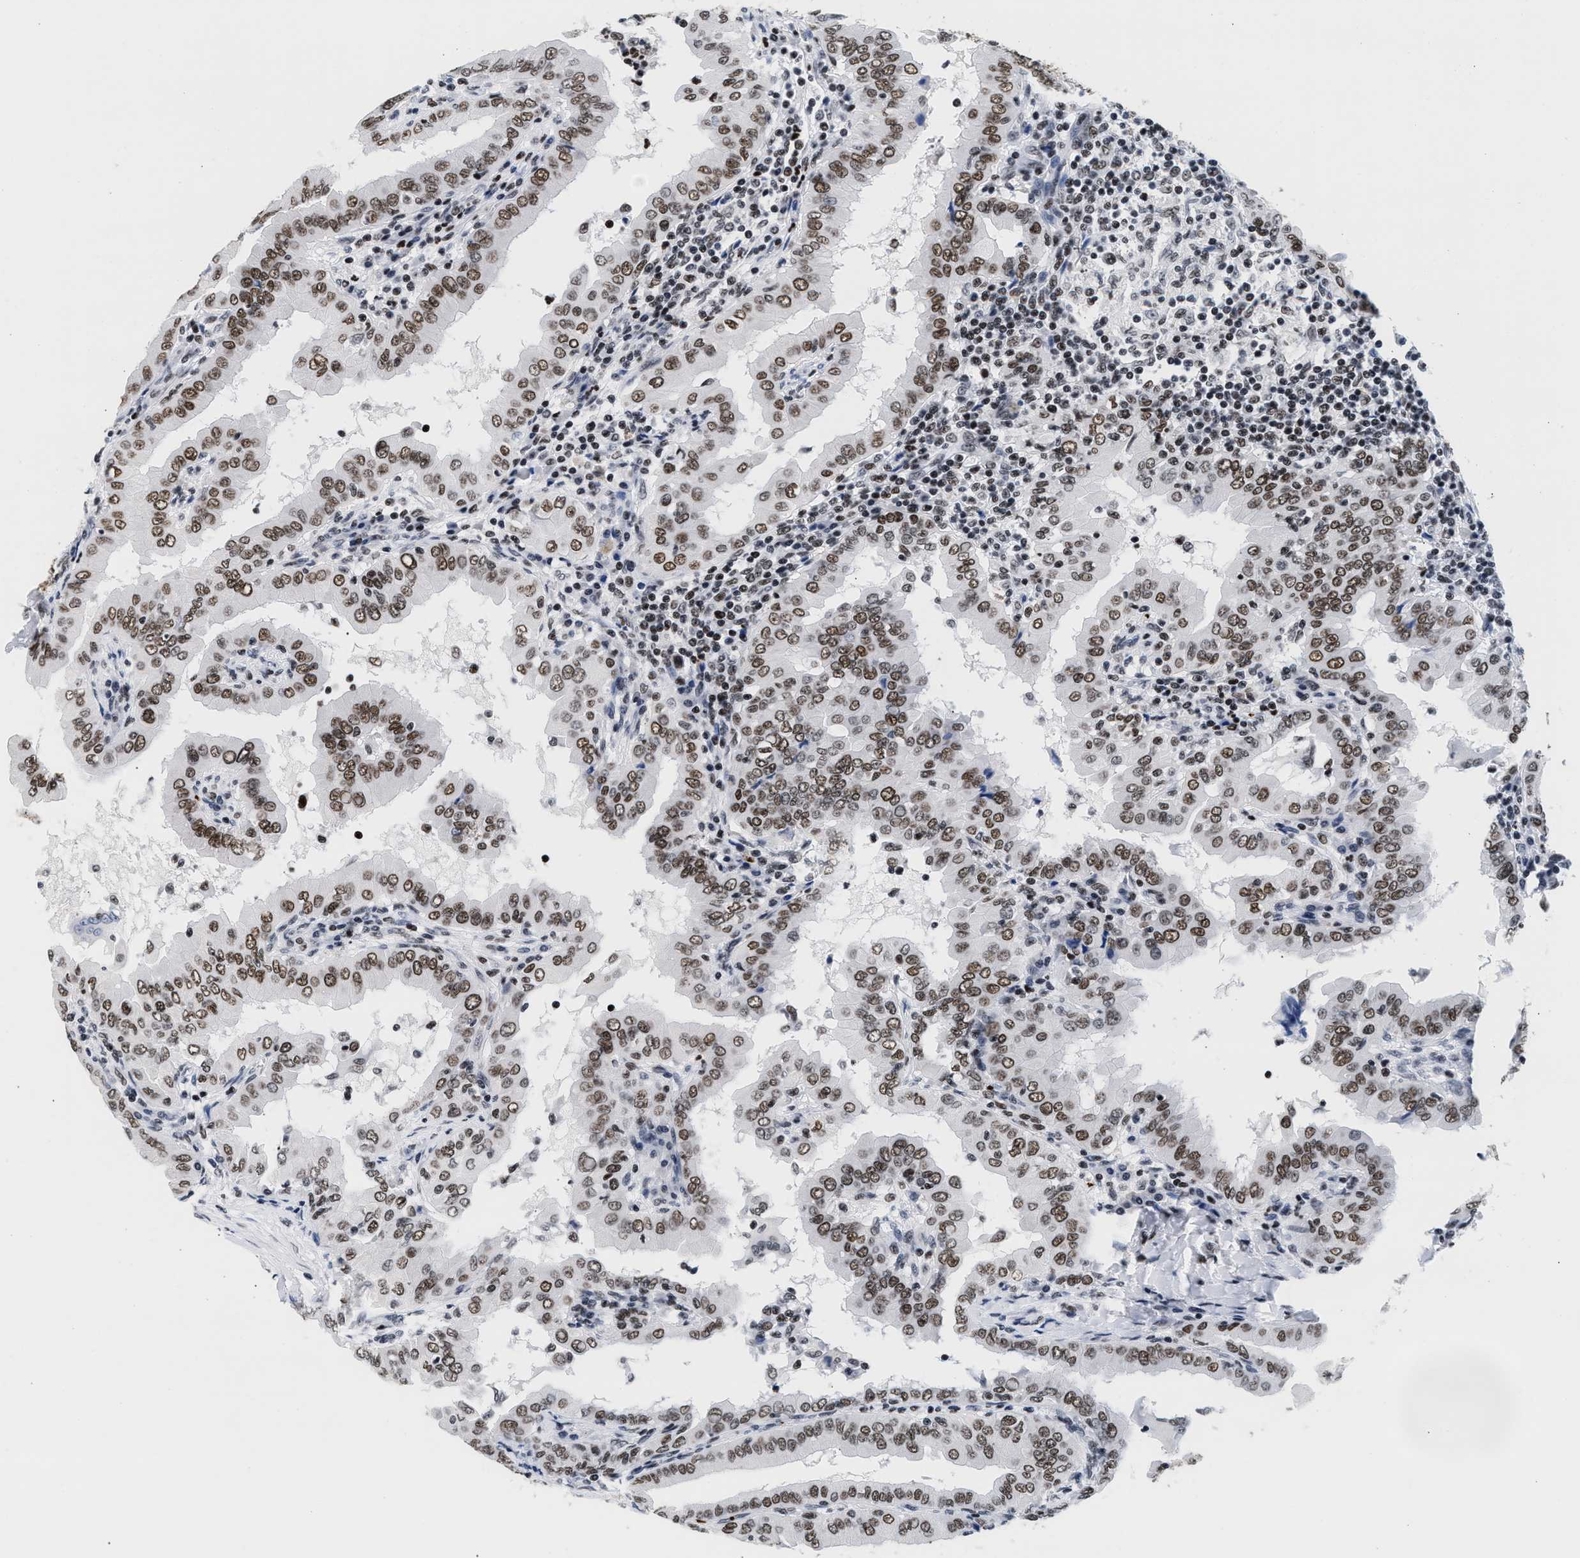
{"staining": {"intensity": "moderate", "quantity": ">75%", "location": "nuclear"}, "tissue": "thyroid cancer", "cell_type": "Tumor cells", "image_type": "cancer", "snomed": [{"axis": "morphology", "description": "Papillary adenocarcinoma, NOS"}, {"axis": "topography", "description": "Thyroid gland"}], "caption": "This micrograph reveals IHC staining of human thyroid papillary adenocarcinoma, with medium moderate nuclear expression in approximately >75% of tumor cells.", "gene": "RAD21", "patient": {"sex": "male", "age": 33}}